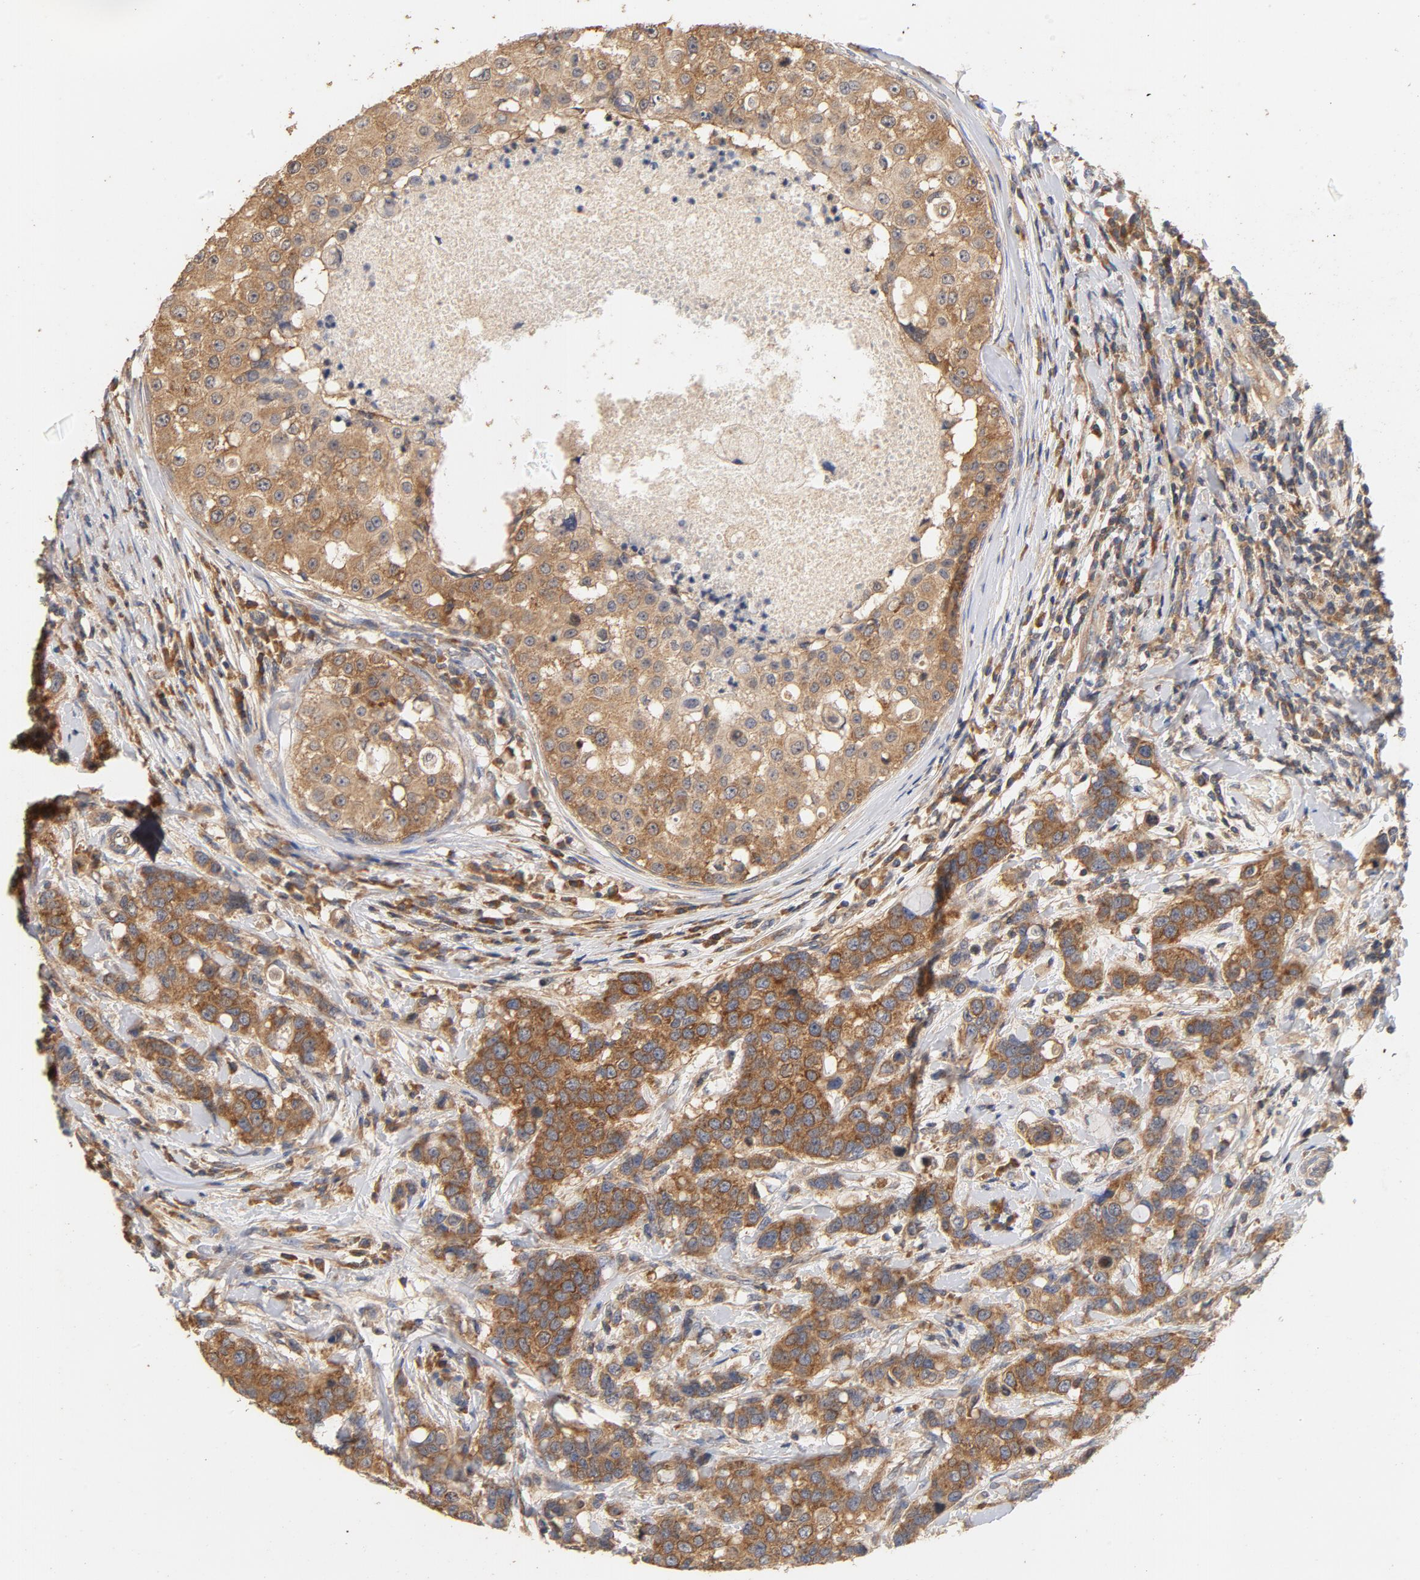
{"staining": {"intensity": "moderate", "quantity": ">75%", "location": "cytoplasmic/membranous"}, "tissue": "breast cancer", "cell_type": "Tumor cells", "image_type": "cancer", "snomed": [{"axis": "morphology", "description": "Duct carcinoma"}, {"axis": "topography", "description": "Breast"}], "caption": "Immunohistochemistry (IHC) (DAB) staining of invasive ductal carcinoma (breast) reveals moderate cytoplasmic/membranous protein expression in about >75% of tumor cells.", "gene": "DDX6", "patient": {"sex": "female", "age": 27}}